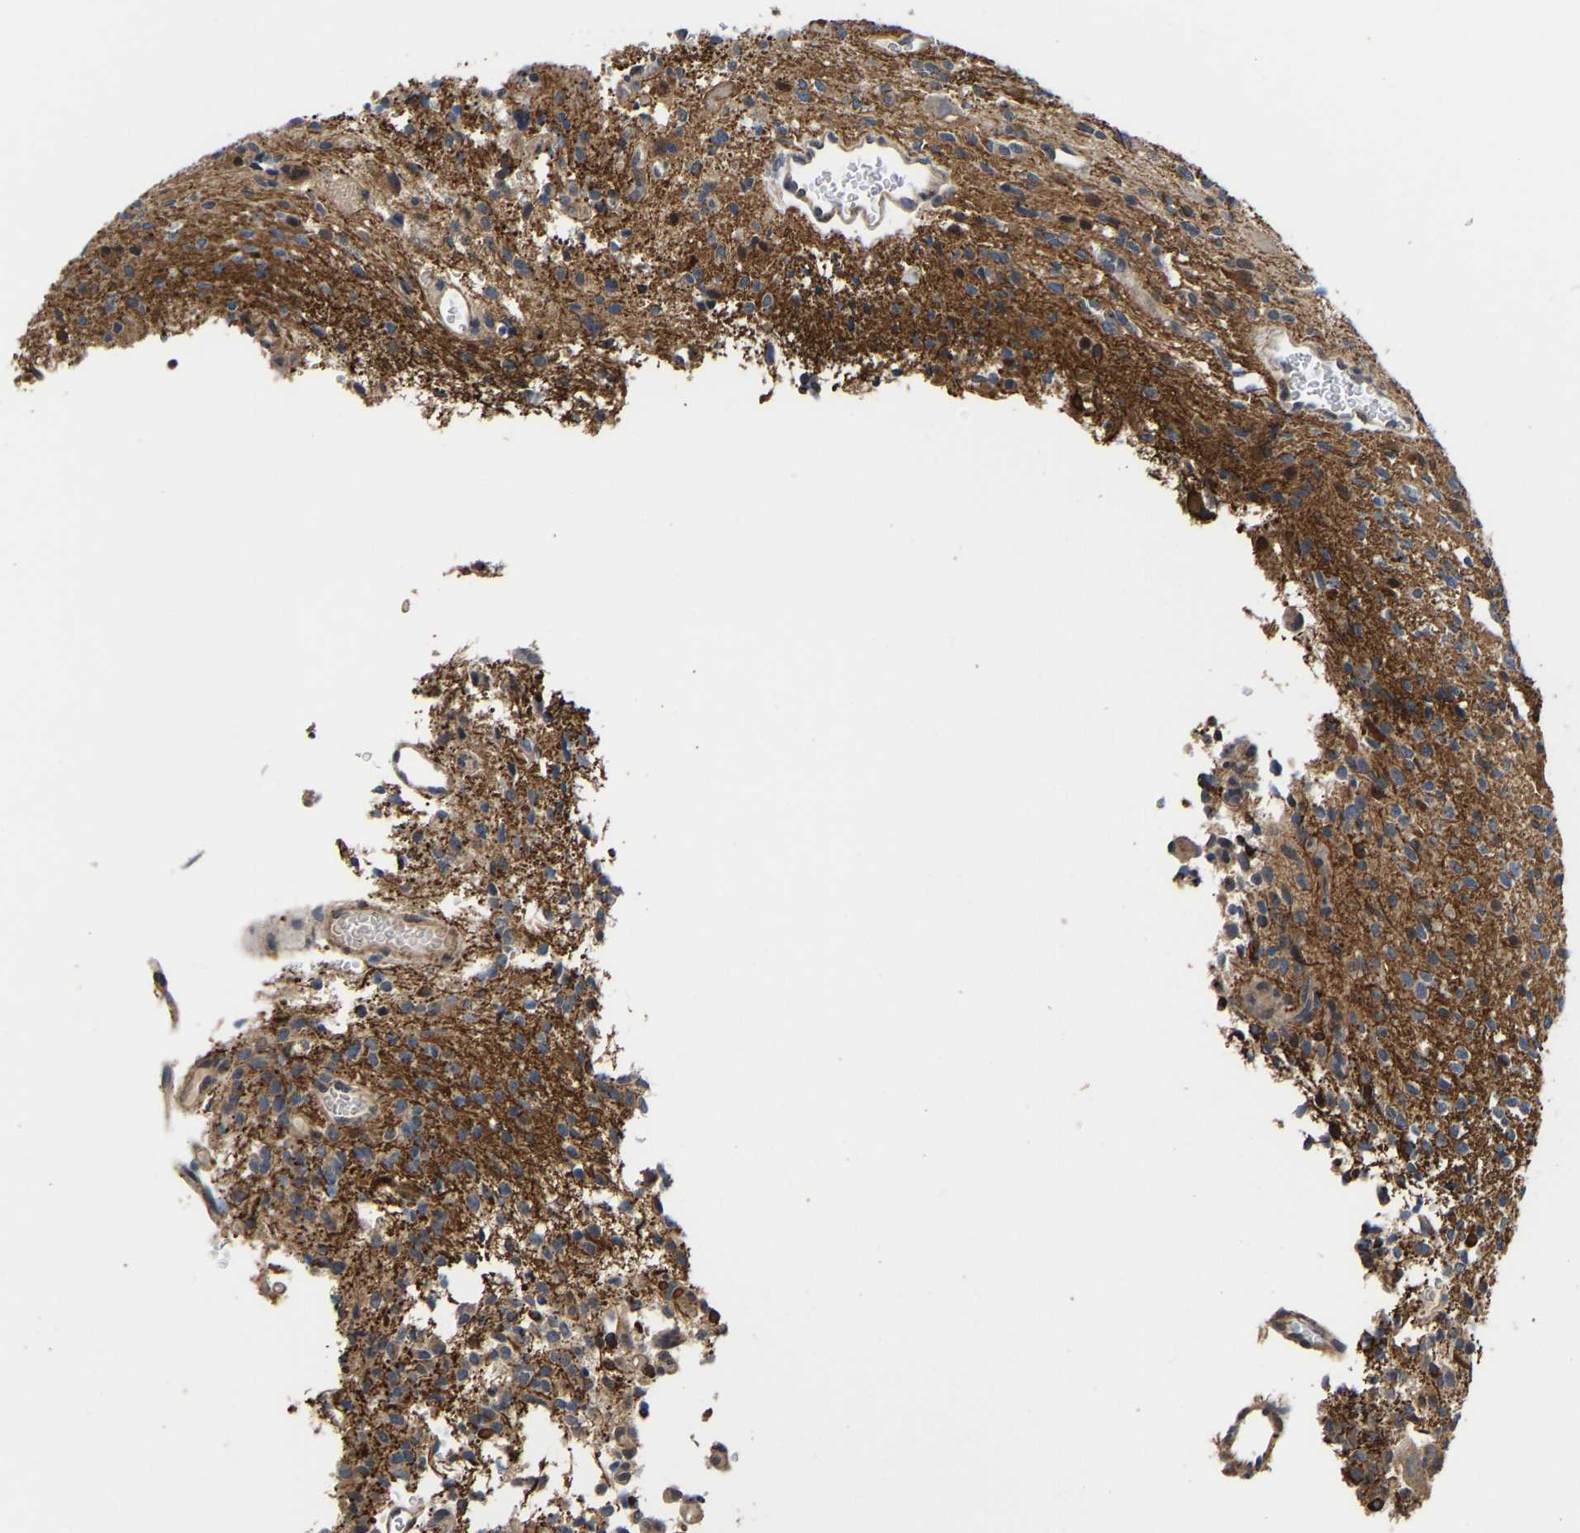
{"staining": {"intensity": "moderate", "quantity": "<25%", "location": "cytoplasmic/membranous"}, "tissue": "glioma", "cell_type": "Tumor cells", "image_type": "cancer", "snomed": [{"axis": "morphology", "description": "Glioma, malignant, High grade"}, {"axis": "topography", "description": "Brain"}], "caption": "Immunohistochemical staining of glioma shows low levels of moderate cytoplasmic/membranous positivity in approximately <25% of tumor cells.", "gene": "METTL16", "patient": {"sex": "male", "age": 34}}